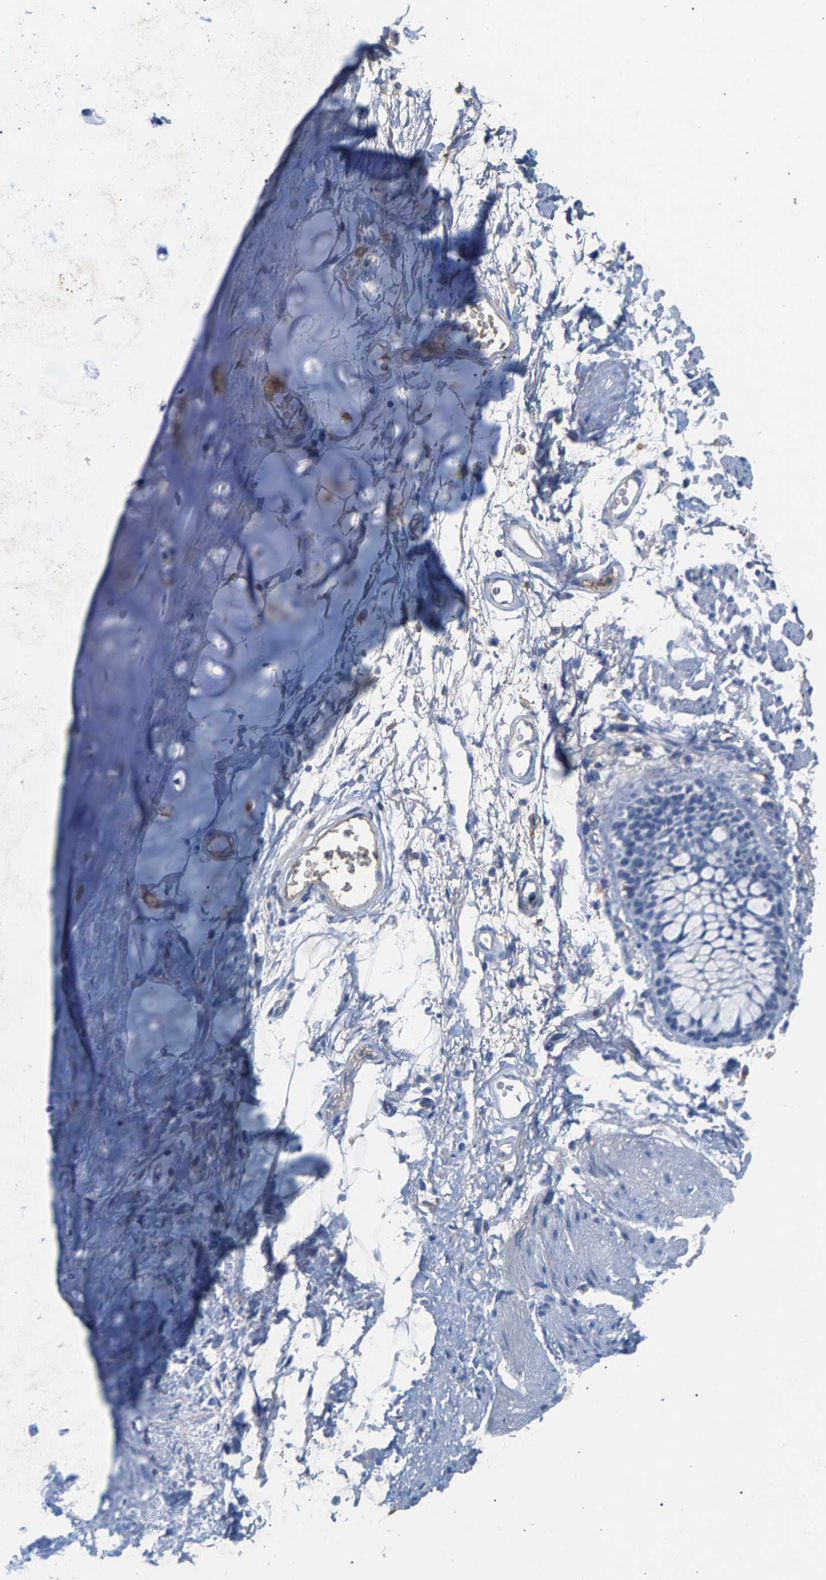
{"staining": {"intensity": "negative", "quantity": "none", "location": "none"}, "tissue": "adipose tissue", "cell_type": "Adipocytes", "image_type": "normal", "snomed": [{"axis": "morphology", "description": "Normal tissue, NOS"}, {"axis": "topography", "description": "Cartilage tissue"}, {"axis": "topography", "description": "Bronchus"}], "caption": "High power microscopy photomicrograph of an IHC image of normal adipose tissue, revealing no significant positivity in adipocytes.", "gene": "APOH", "patient": {"sex": "female", "age": 73}}